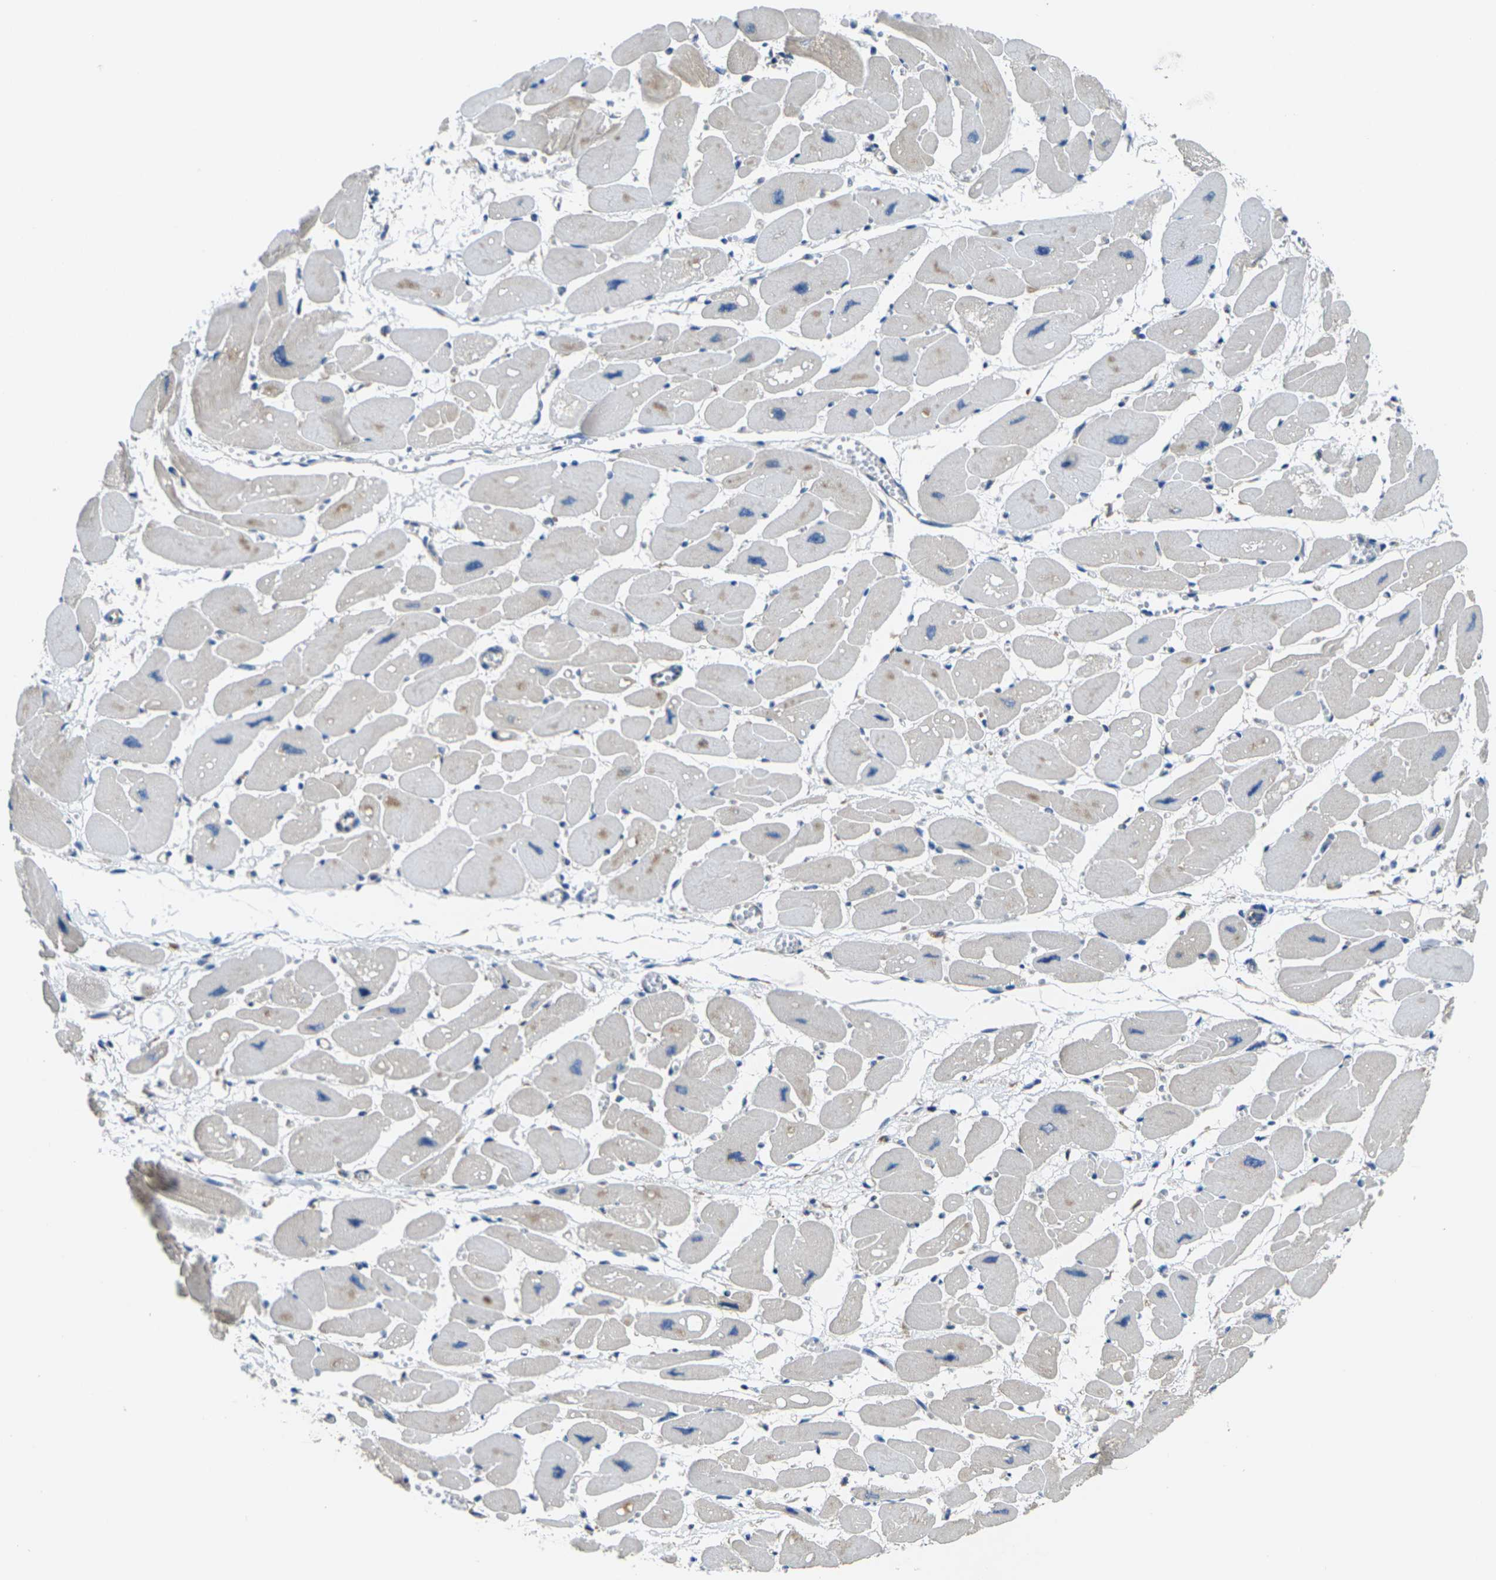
{"staining": {"intensity": "weak", "quantity": "<25%", "location": "cytoplasmic/membranous"}, "tissue": "heart muscle", "cell_type": "Cardiomyocytes", "image_type": "normal", "snomed": [{"axis": "morphology", "description": "Normal tissue, NOS"}, {"axis": "topography", "description": "Heart"}], "caption": "This is an IHC photomicrograph of benign heart muscle. There is no expression in cardiomyocytes.", "gene": "TMCC2", "patient": {"sex": "female", "age": 54}}